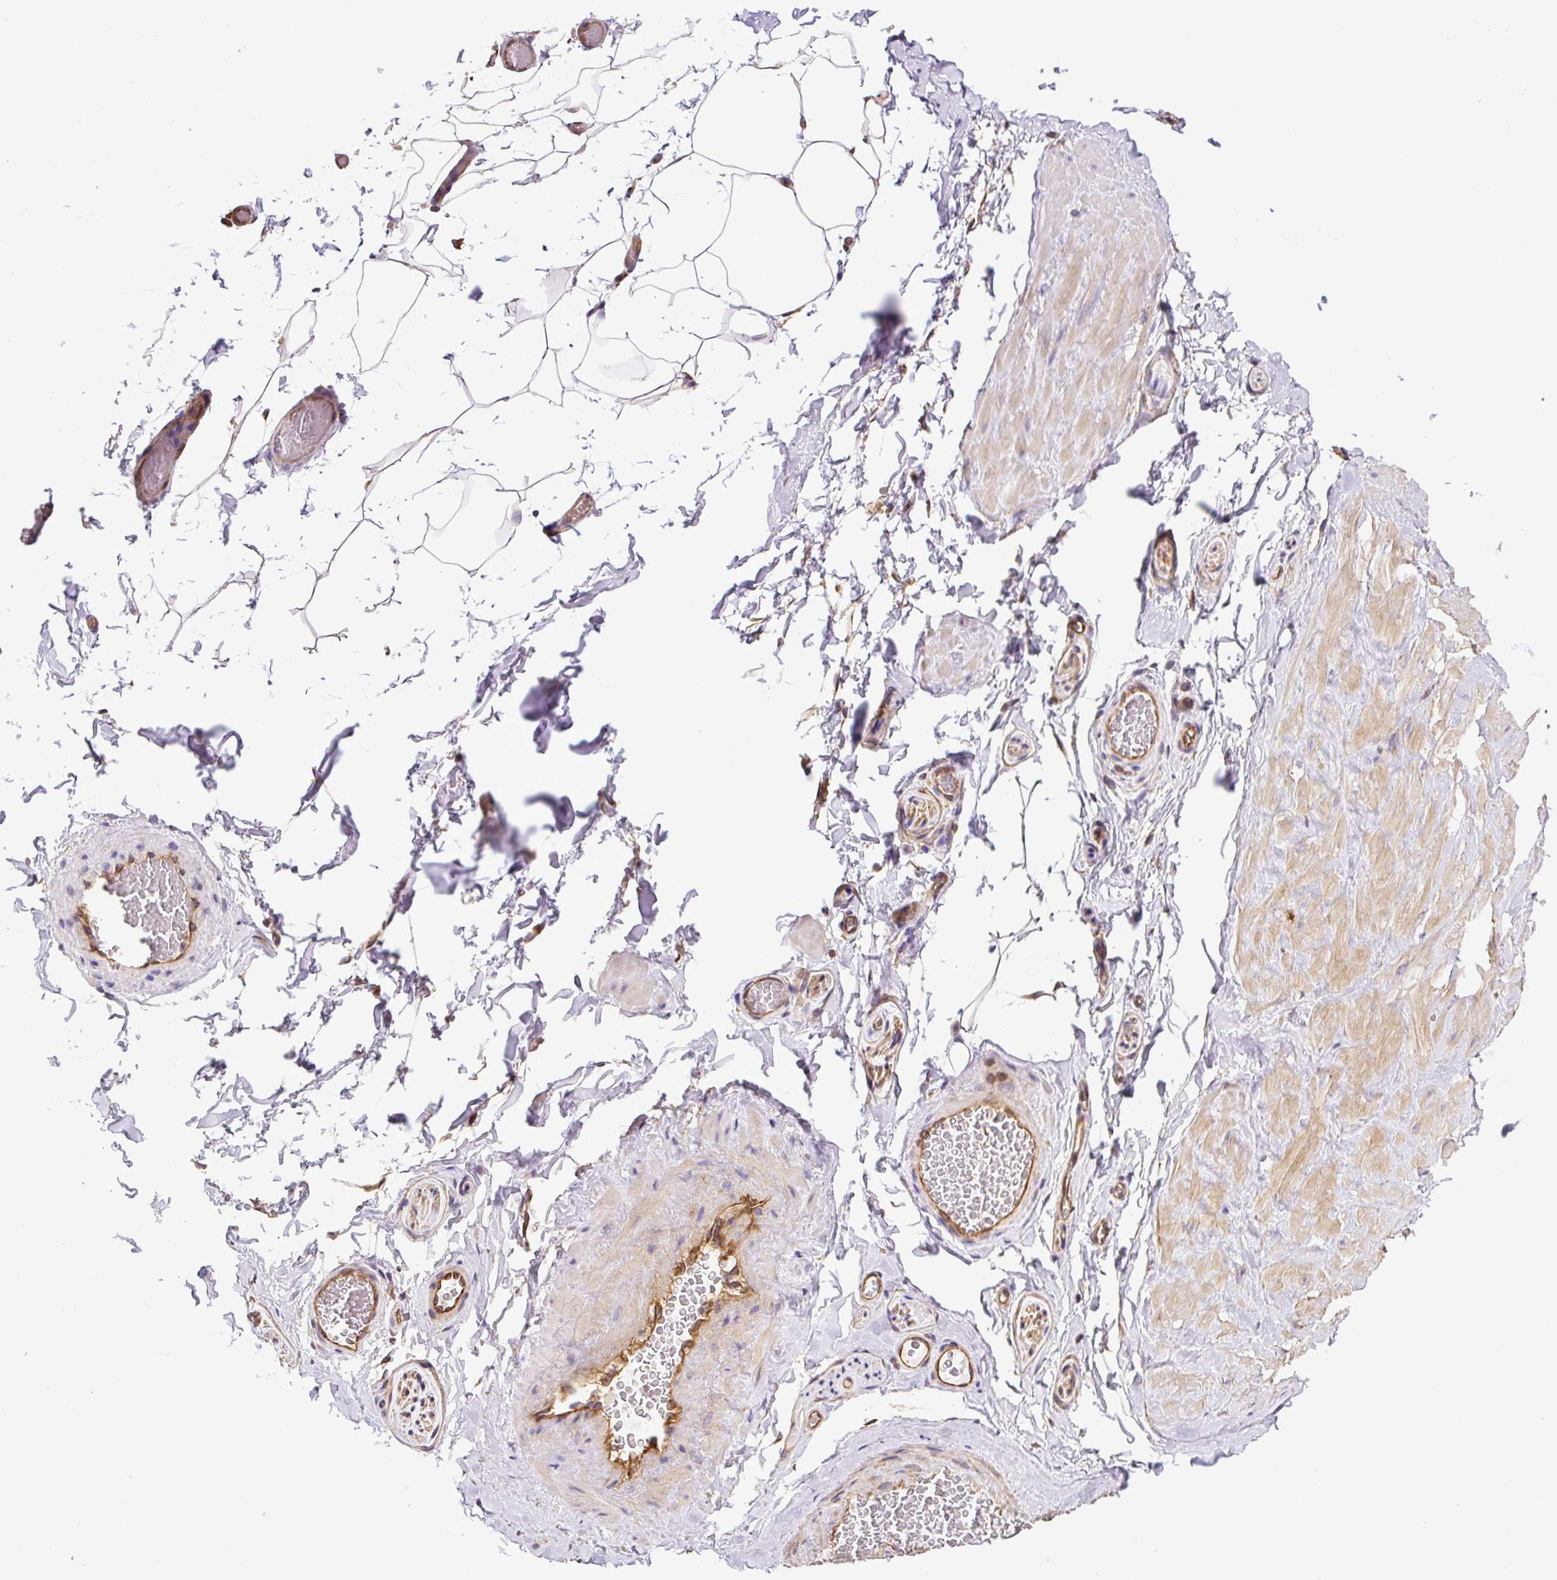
{"staining": {"intensity": "strong", "quantity": ">75%", "location": "cytoplasmic/membranous"}, "tissue": "adipose tissue", "cell_type": "Adipocytes", "image_type": "normal", "snomed": [{"axis": "morphology", "description": "Normal tissue, NOS"}, {"axis": "topography", "description": "Vascular tissue"}, {"axis": "topography", "description": "Peripheral nerve tissue"}], "caption": "A brown stain shows strong cytoplasmic/membranous positivity of a protein in adipocytes of unremarkable human adipose tissue. (Stains: DAB (3,3'-diaminobenzidine) in brown, nuclei in blue, Microscopy: brightfield microscopy at high magnification).", "gene": "DCTN1", "patient": {"sex": "male", "age": 41}}